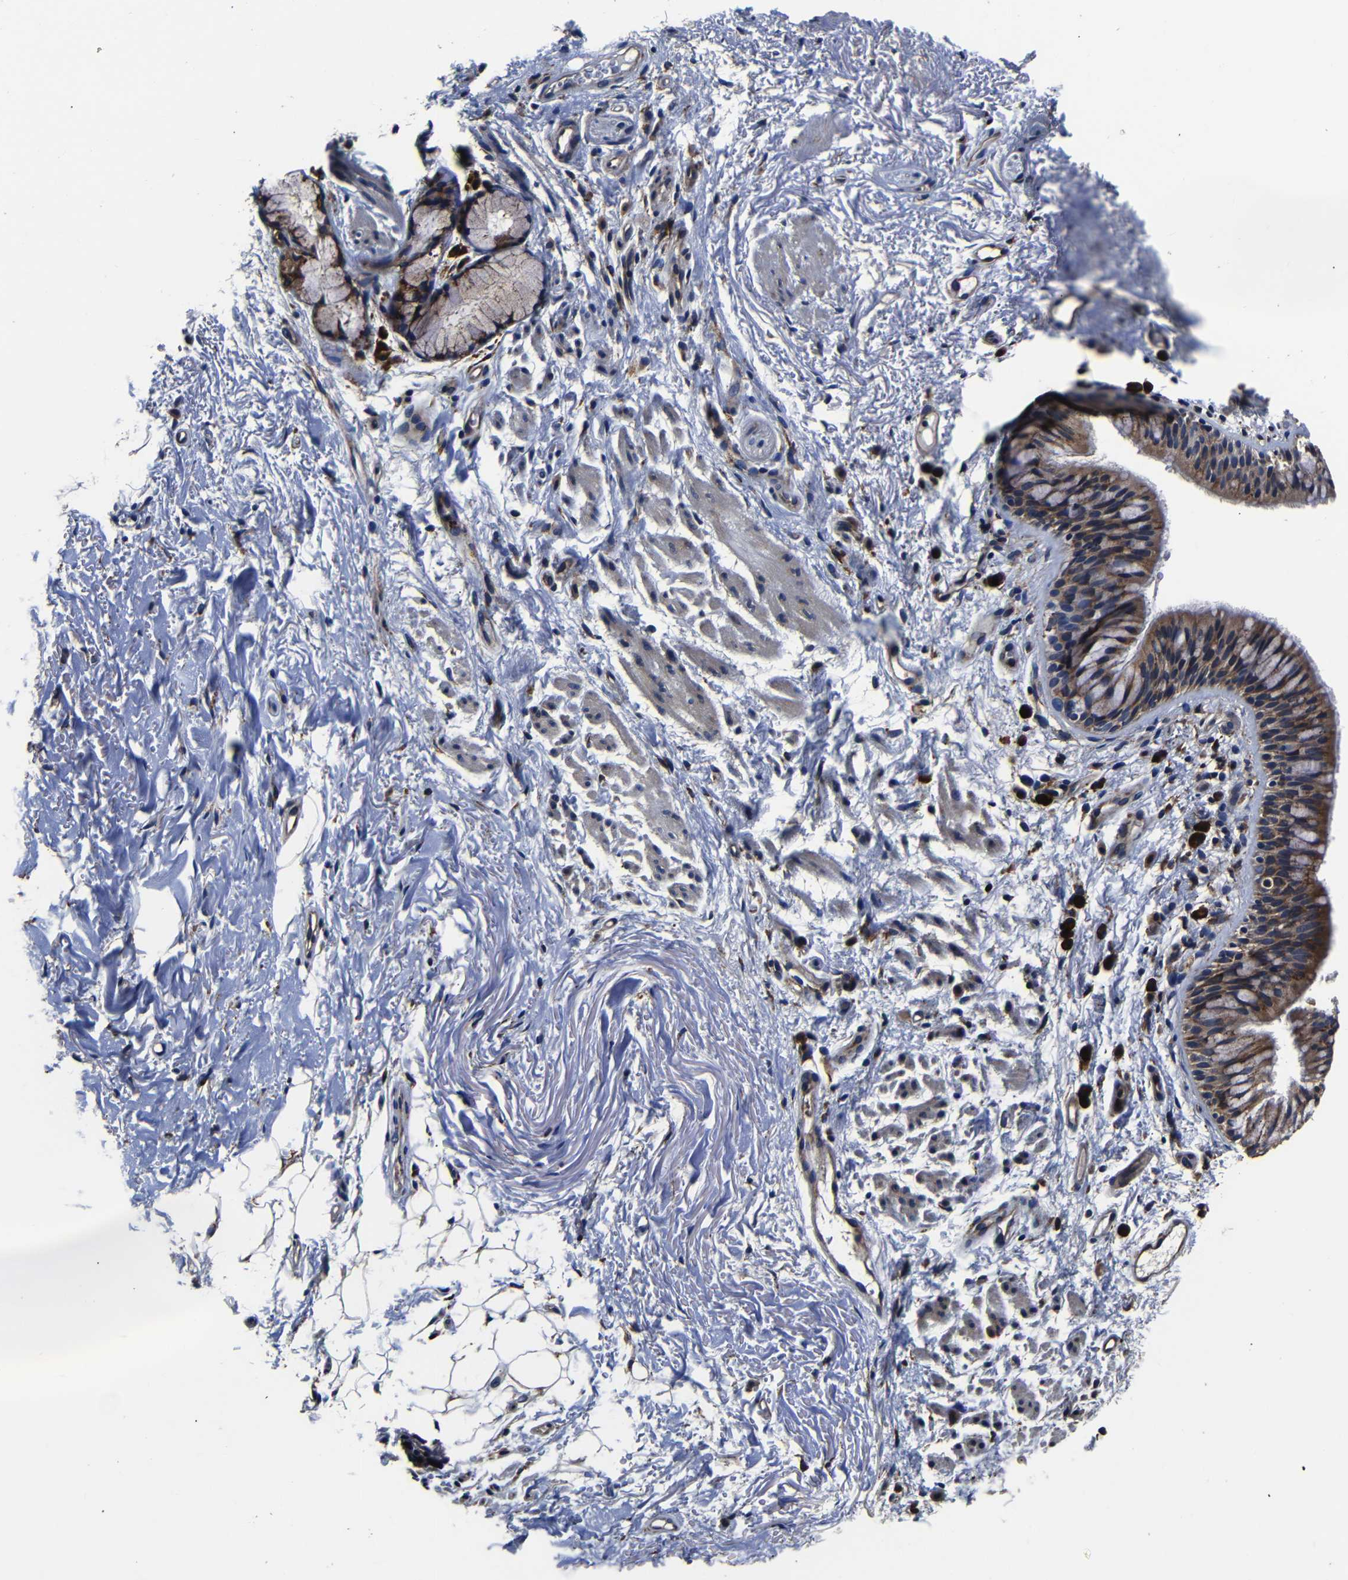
{"staining": {"intensity": "weak", "quantity": ">75%", "location": "cytoplasmic/membranous"}, "tissue": "adipose tissue", "cell_type": "Adipocytes", "image_type": "normal", "snomed": [{"axis": "morphology", "description": "Normal tissue, NOS"}, {"axis": "topography", "description": "Cartilage tissue"}, {"axis": "topography", "description": "Bronchus"}], "caption": "Adipose tissue stained with immunohistochemistry shows weak cytoplasmic/membranous staining in approximately >75% of adipocytes.", "gene": "SCN9A", "patient": {"sex": "female", "age": 73}}